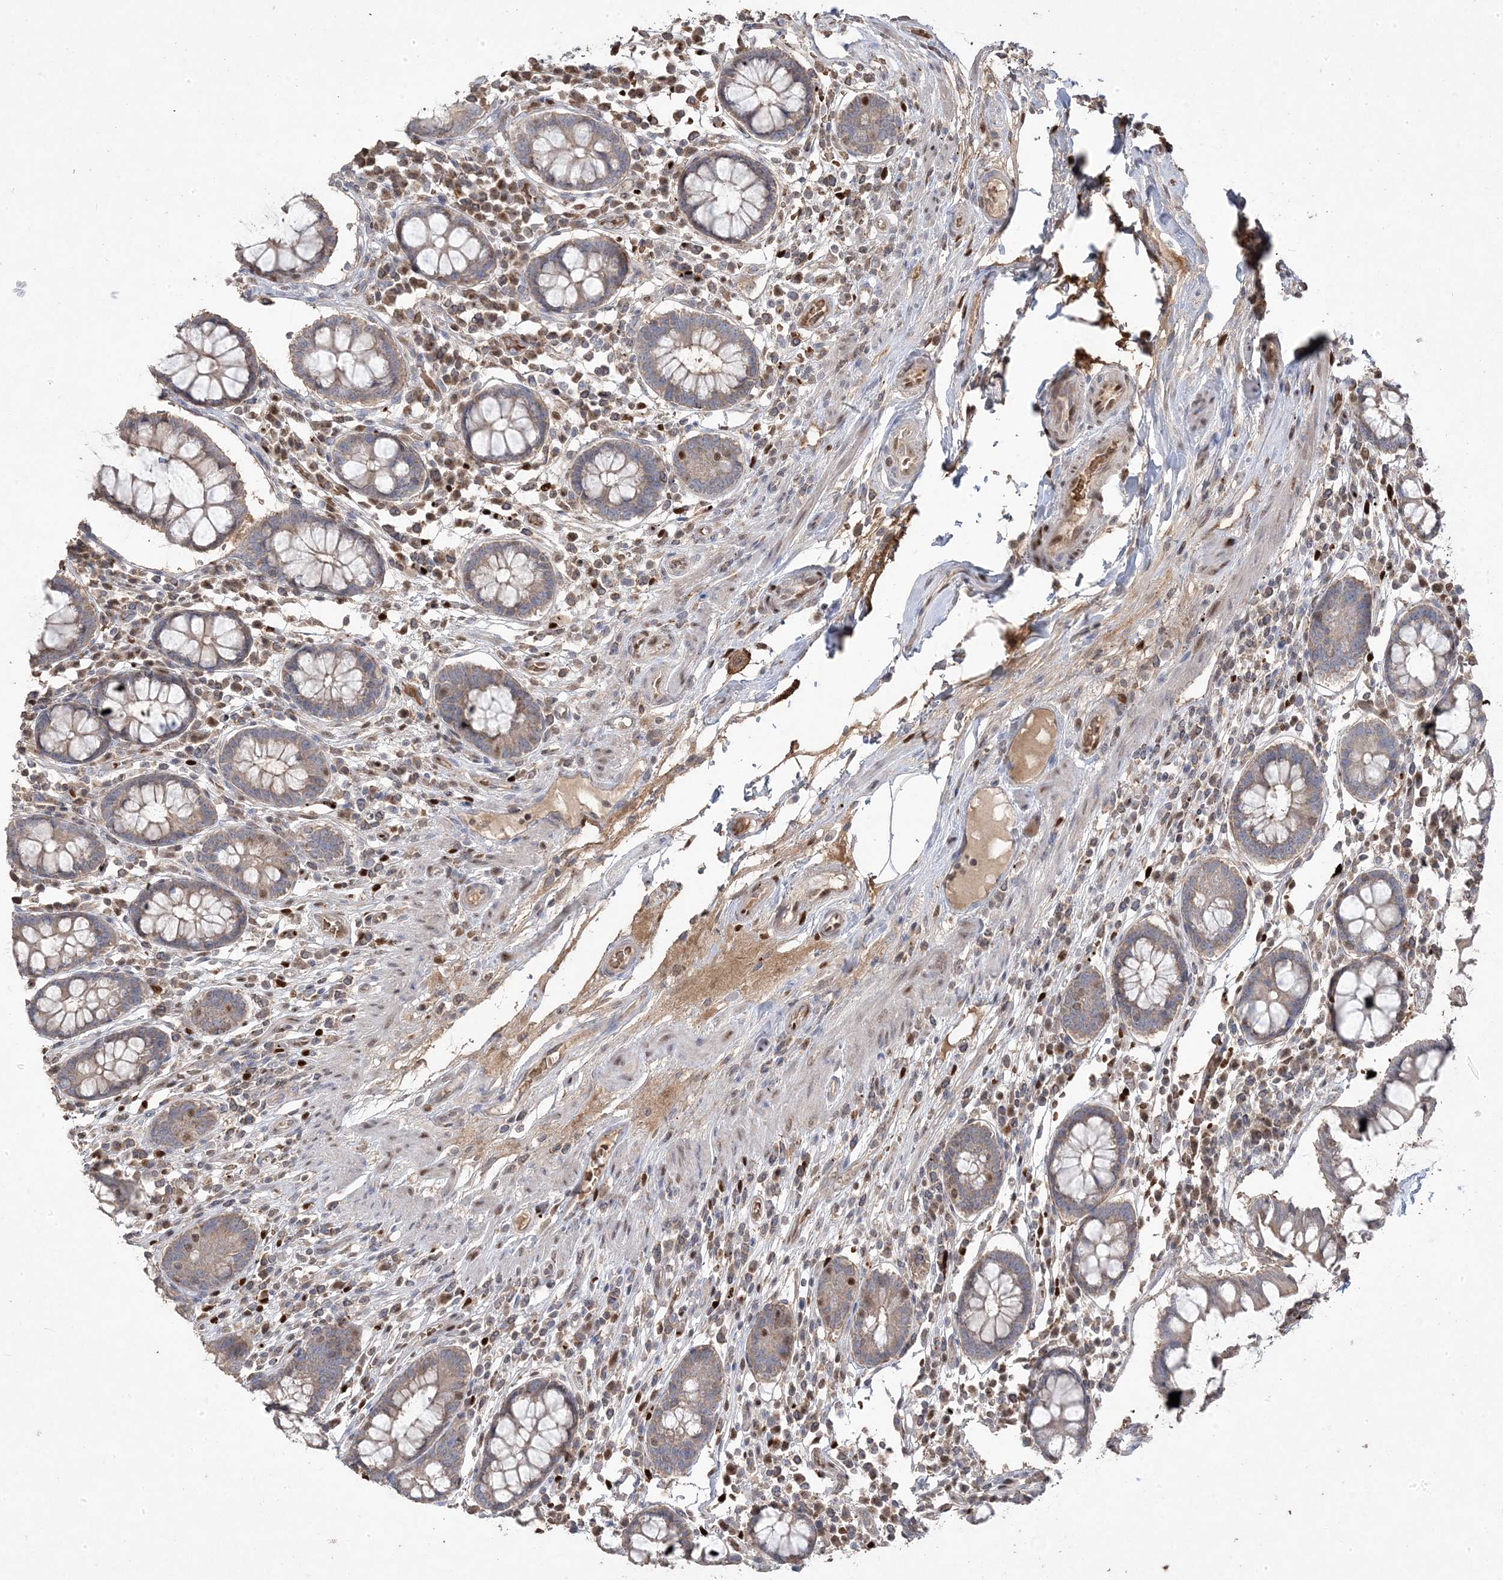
{"staining": {"intensity": "weak", "quantity": ">75%", "location": "cytoplasmic/membranous"}, "tissue": "colon", "cell_type": "Endothelial cells", "image_type": "normal", "snomed": [{"axis": "morphology", "description": "Normal tissue, NOS"}, {"axis": "topography", "description": "Colon"}], "caption": "Brown immunohistochemical staining in benign human colon demonstrates weak cytoplasmic/membranous staining in about >75% of endothelial cells.", "gene": "PPOX", "patient": {"sex": "female", "age": 79}}